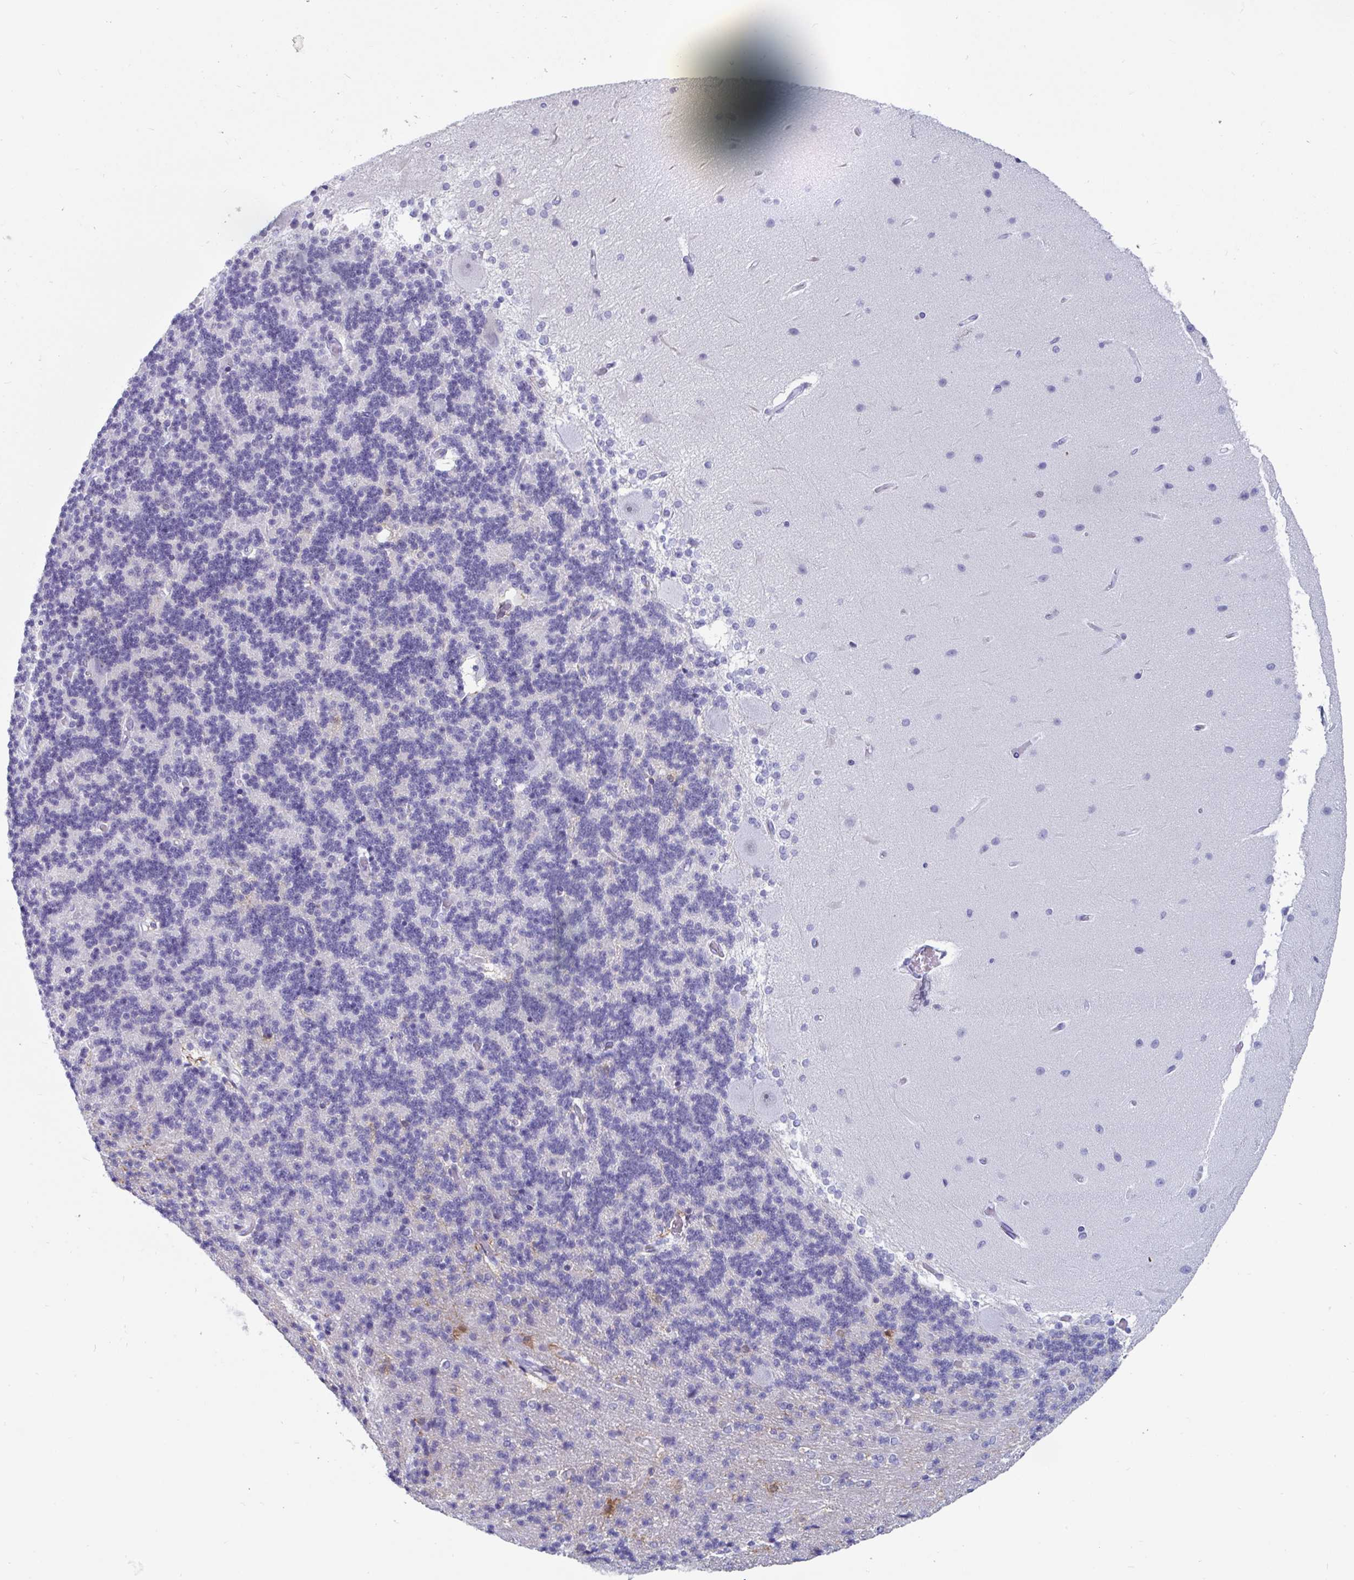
{"staining": {"intensity": "negative", "quantity": "none", "location": "none"}, "tissue": "cerebellum", "cell_type": "Cells in granular layer", "image_type": "normal", "snomed": [{"axis": "morphology", "description": "Normal tissue, NOS"}, {"axis": "topography", "description": "Cerebellum"}], "caption": "A high-resolution histopathology image shows IHC staining of unremarkable cerebellum, which reveals no significant staining in cells in granular layer.", "gene": "GKN2", "patient": {"sex": "female", "age": 54}}